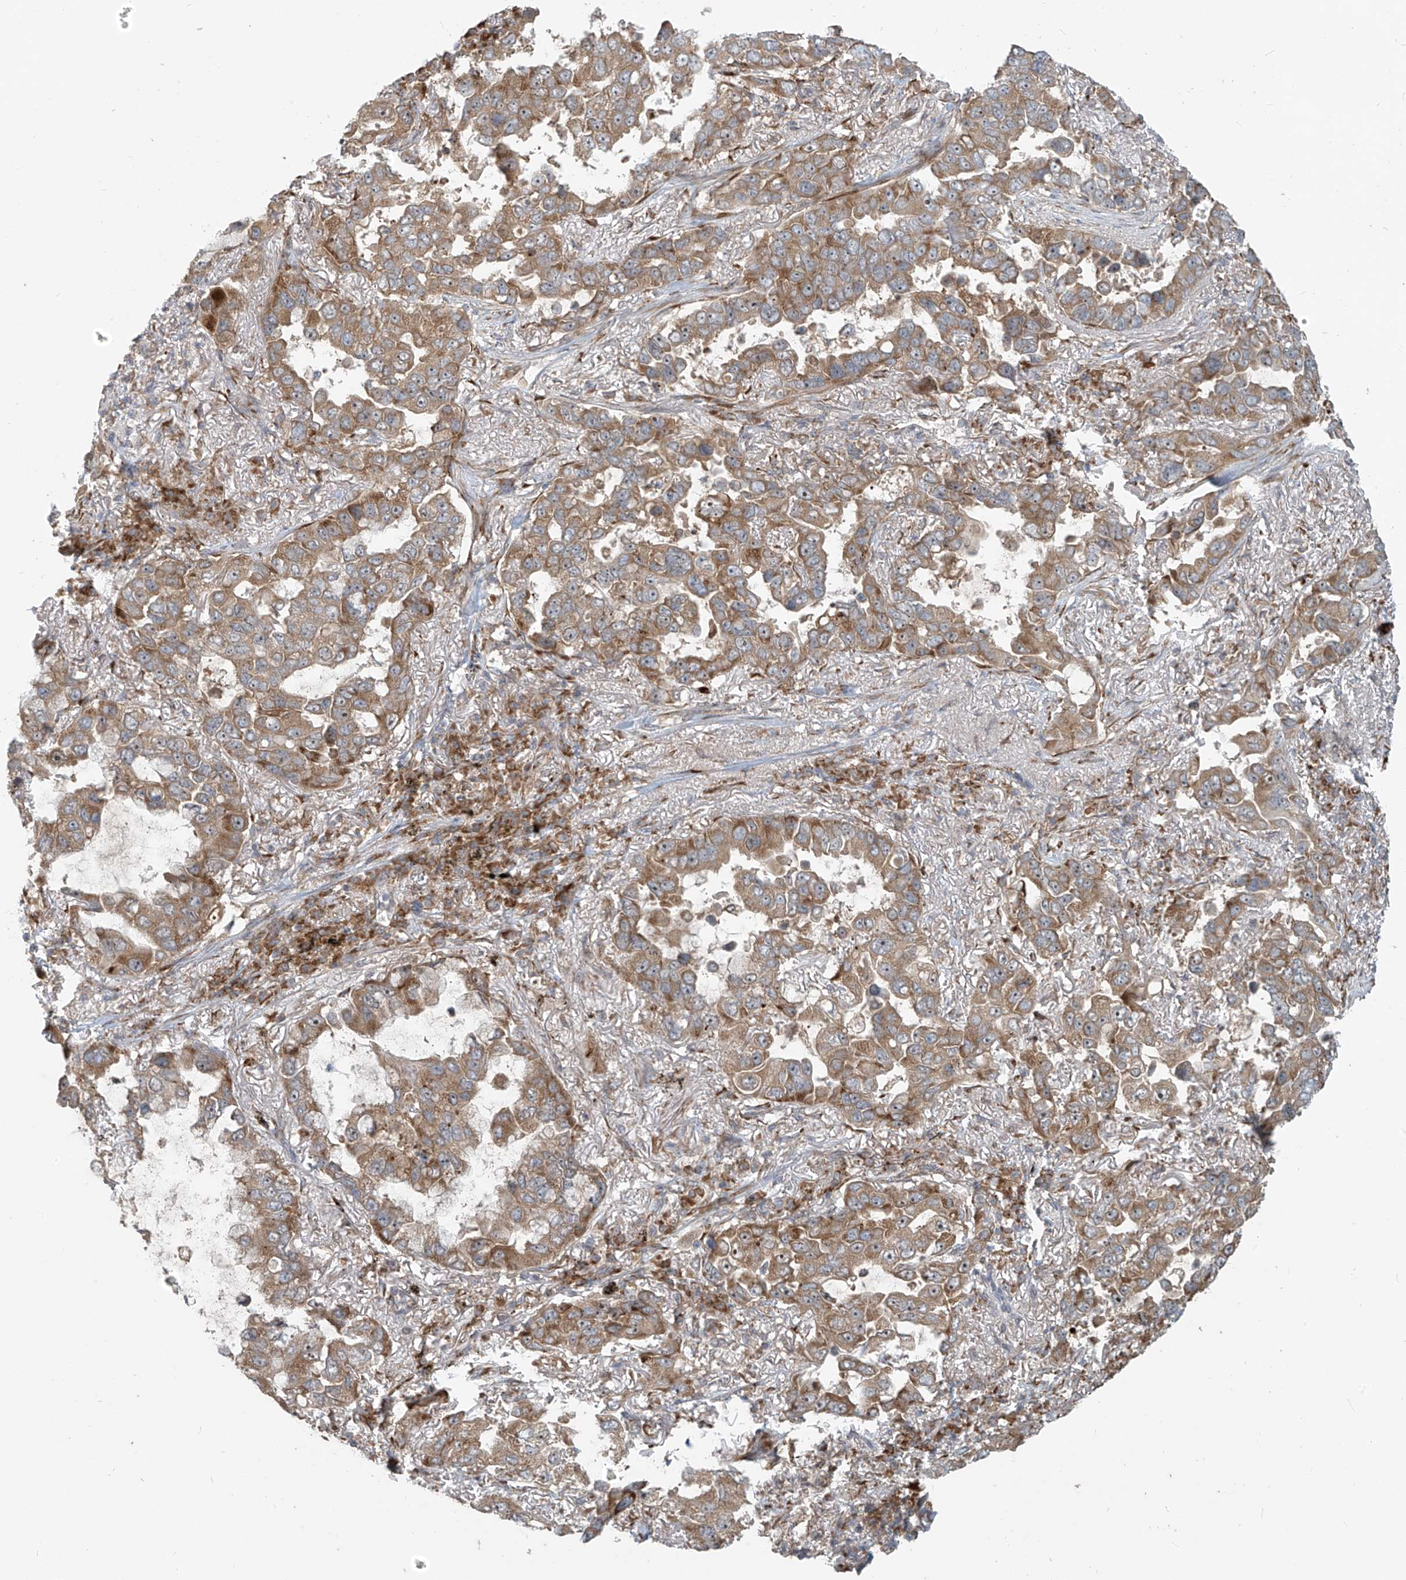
{"staining": {"intensity": "moderate", "quantity": ">75%", "location": "cytoplasmic/membranous"}, "tissue": "lung cancer", "cell_type": "Tumor cells", "image_type": "cancer", "snomed": [{"axis": "morphology", "description": "Adenocarcinoma, NOS"}, {"axis": "topography", "description": "Lung"}], "caption": "Brown immunohistochemical staining in human lung cancer displays moderate cytoplasmic/membranous positivity in about >75% of tumor cells.", "gene": "KATNIP", "patient": {"sex": "male", "age": 64}}